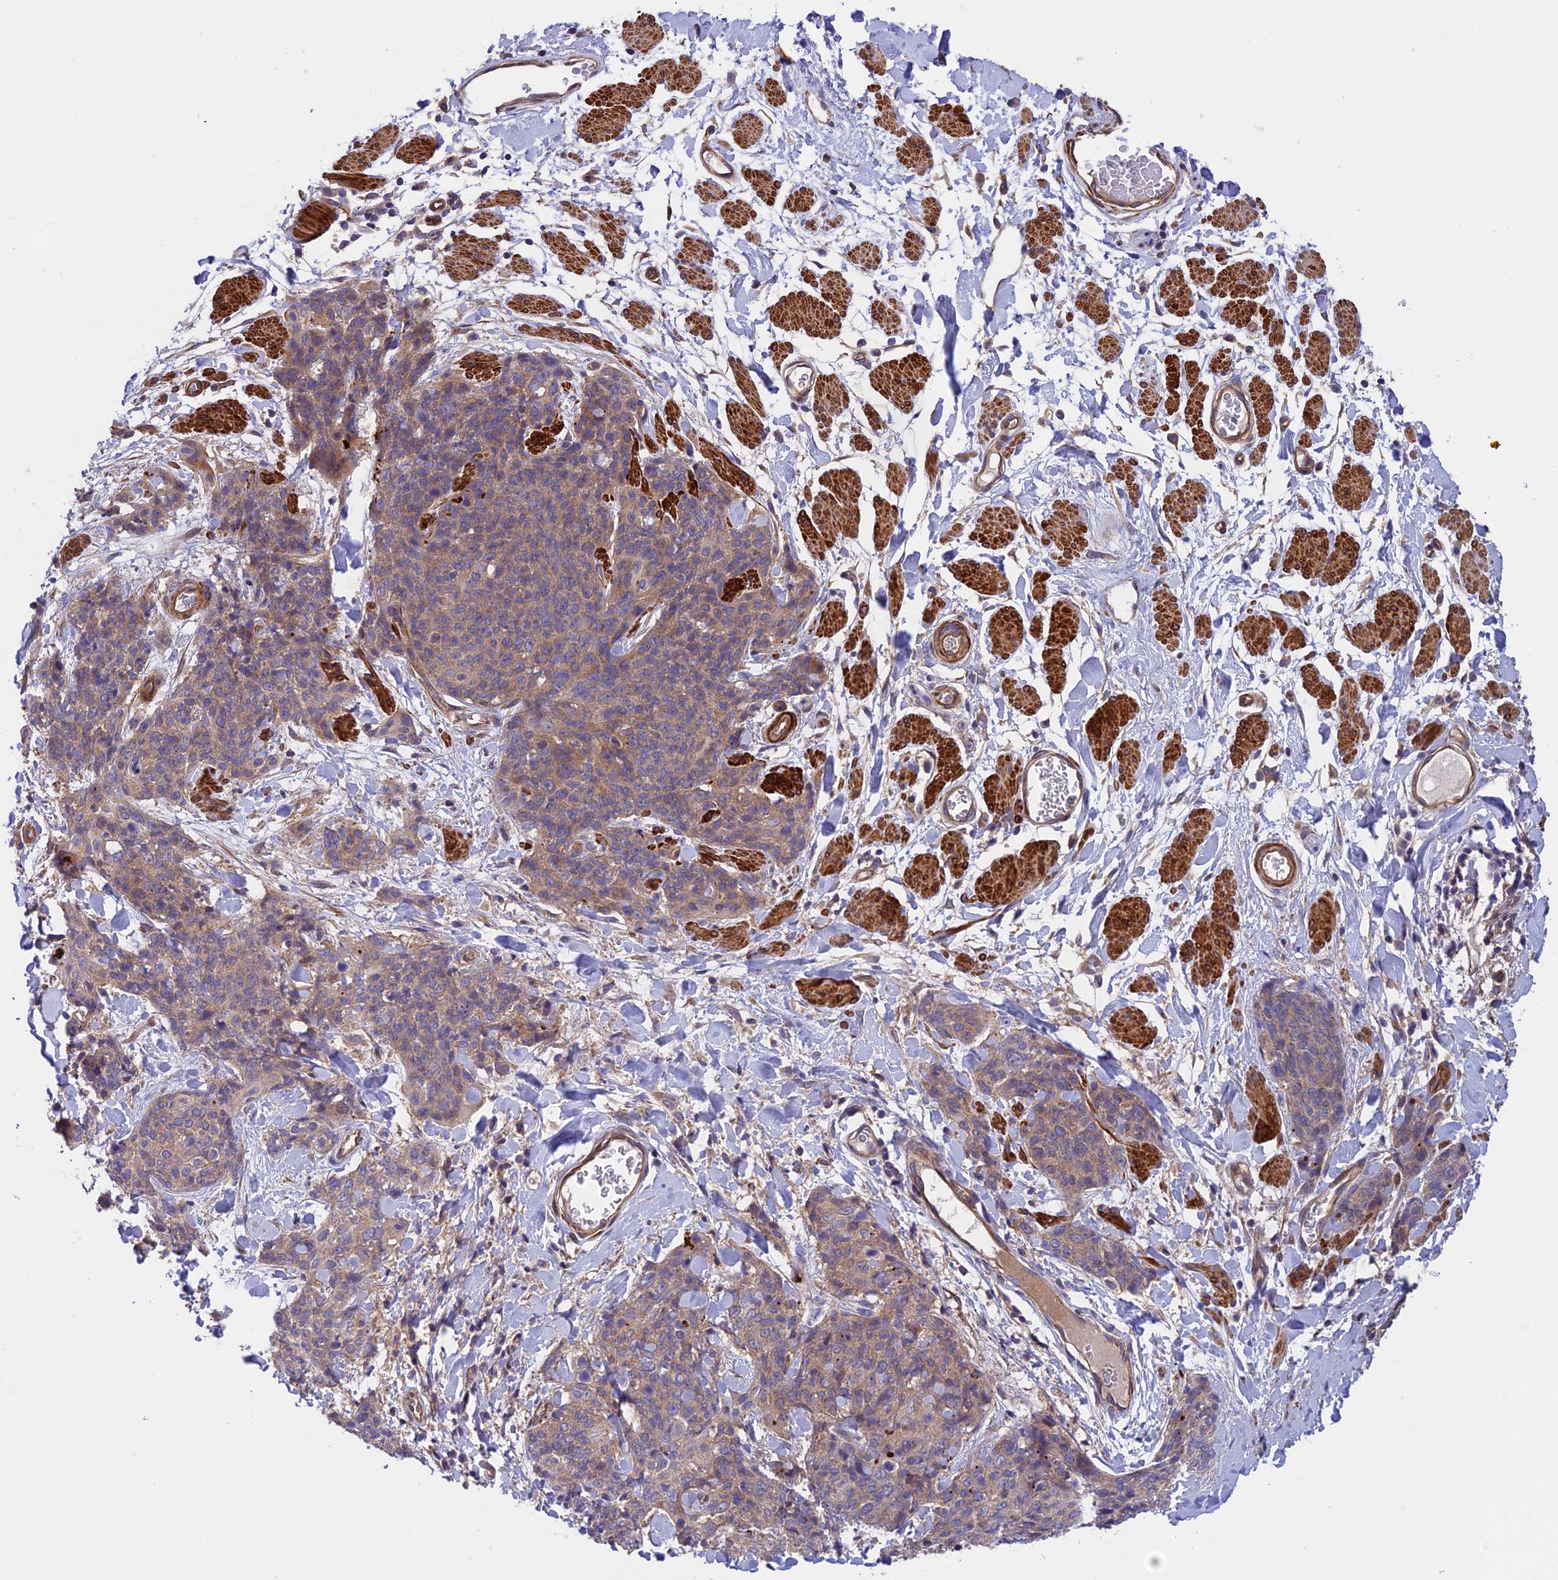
{"staining": {"intensity": "moderate", "quantity": ">75%", "location": "cytoplasmic/membranous"}, "tissue": "skin cancer", "cell_type": "Tumor cells", "image_type": "cancer", "snomed": [{"axis": "morphology", "description": "Squamous cell carcinoma, NOS"}, {"axis": "topography", "description": "Skin"}, {"axis": "topography", "description": "Vulva"}], "caption": "A medium amount of moderate cytoplasmic/membranous expression is present in approximately >75% of tumor cells in skin cancer (squamous cell carcinoma) tissue.", "gene": "ADAMTS15", "patient": {"sex": "female", "age": 85}}